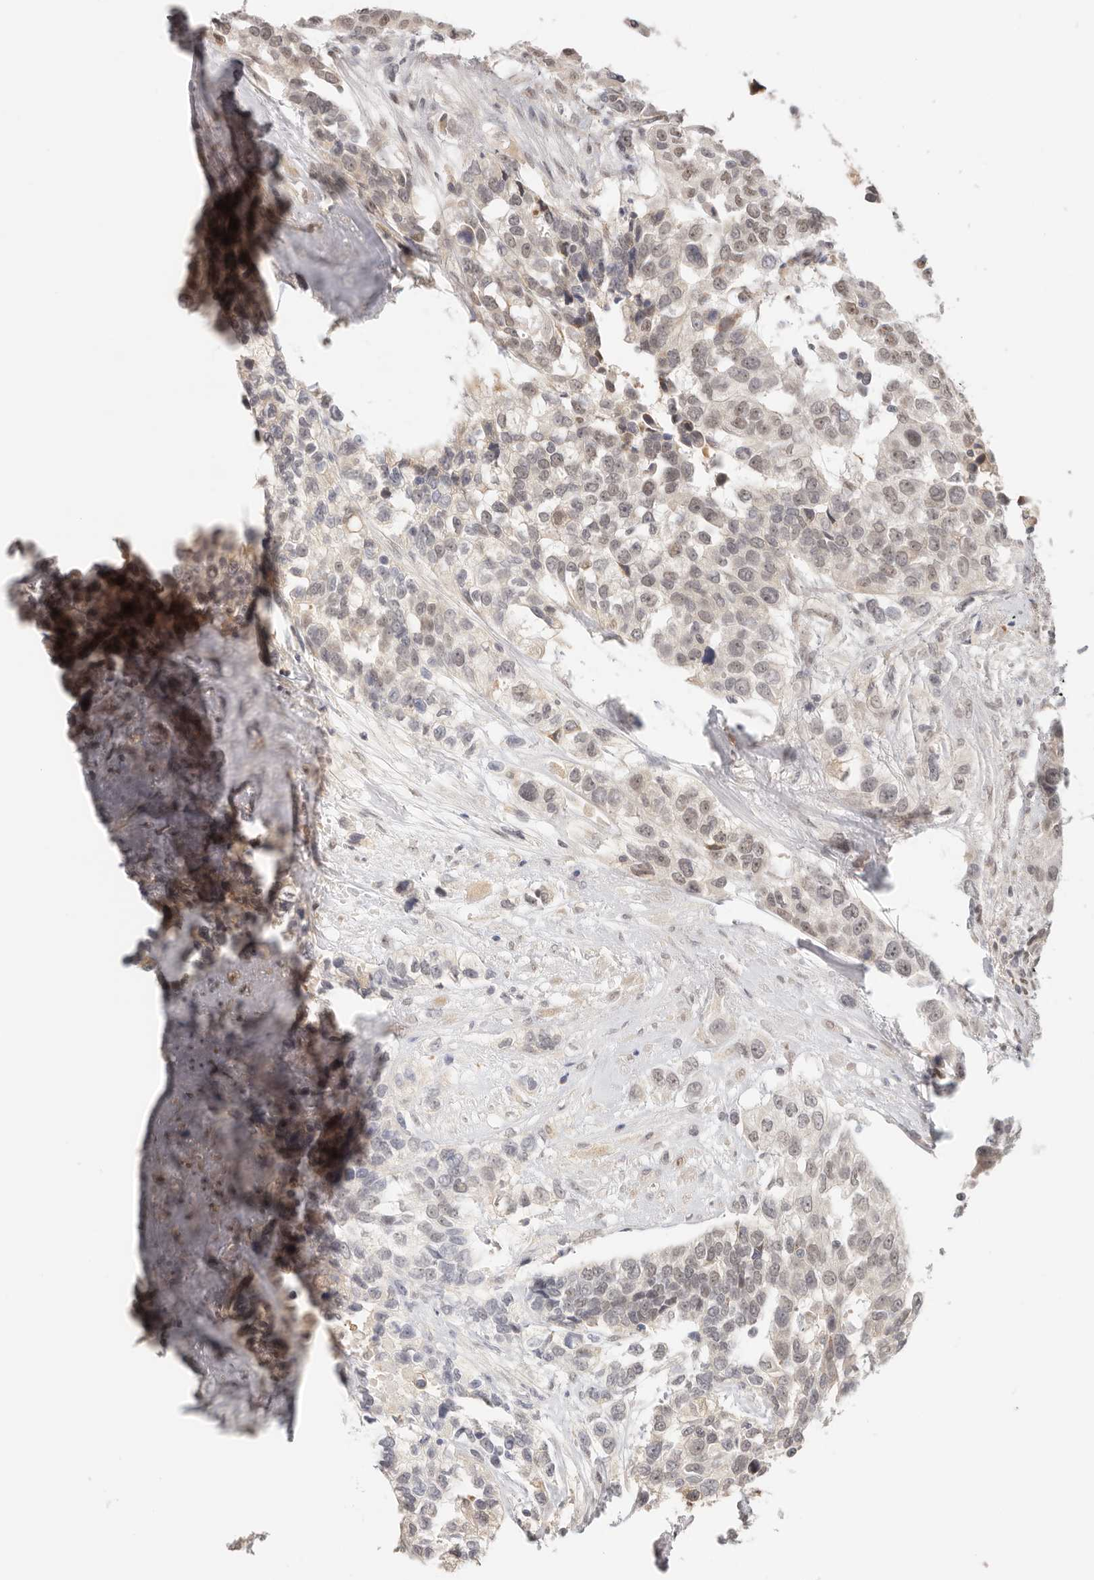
{"staining": {"intensity": "weak", "quantity": "<25%", "location": "nuclear"}, "tissue": "urothelial cancer", "cell_type": "Tumor cells", "image_type": "cancer", "snomed": [{"axis": "morphology", "description": "Urothelial carcinoma, High grade"}, {"axis": "topography", "description": "Urinary bladder"}], "caption": "The micrograph shows no staining of tumor cells in urothelial cancer.", "gene": "LARP7", "patient": {"sex": "female", "age": 80}}